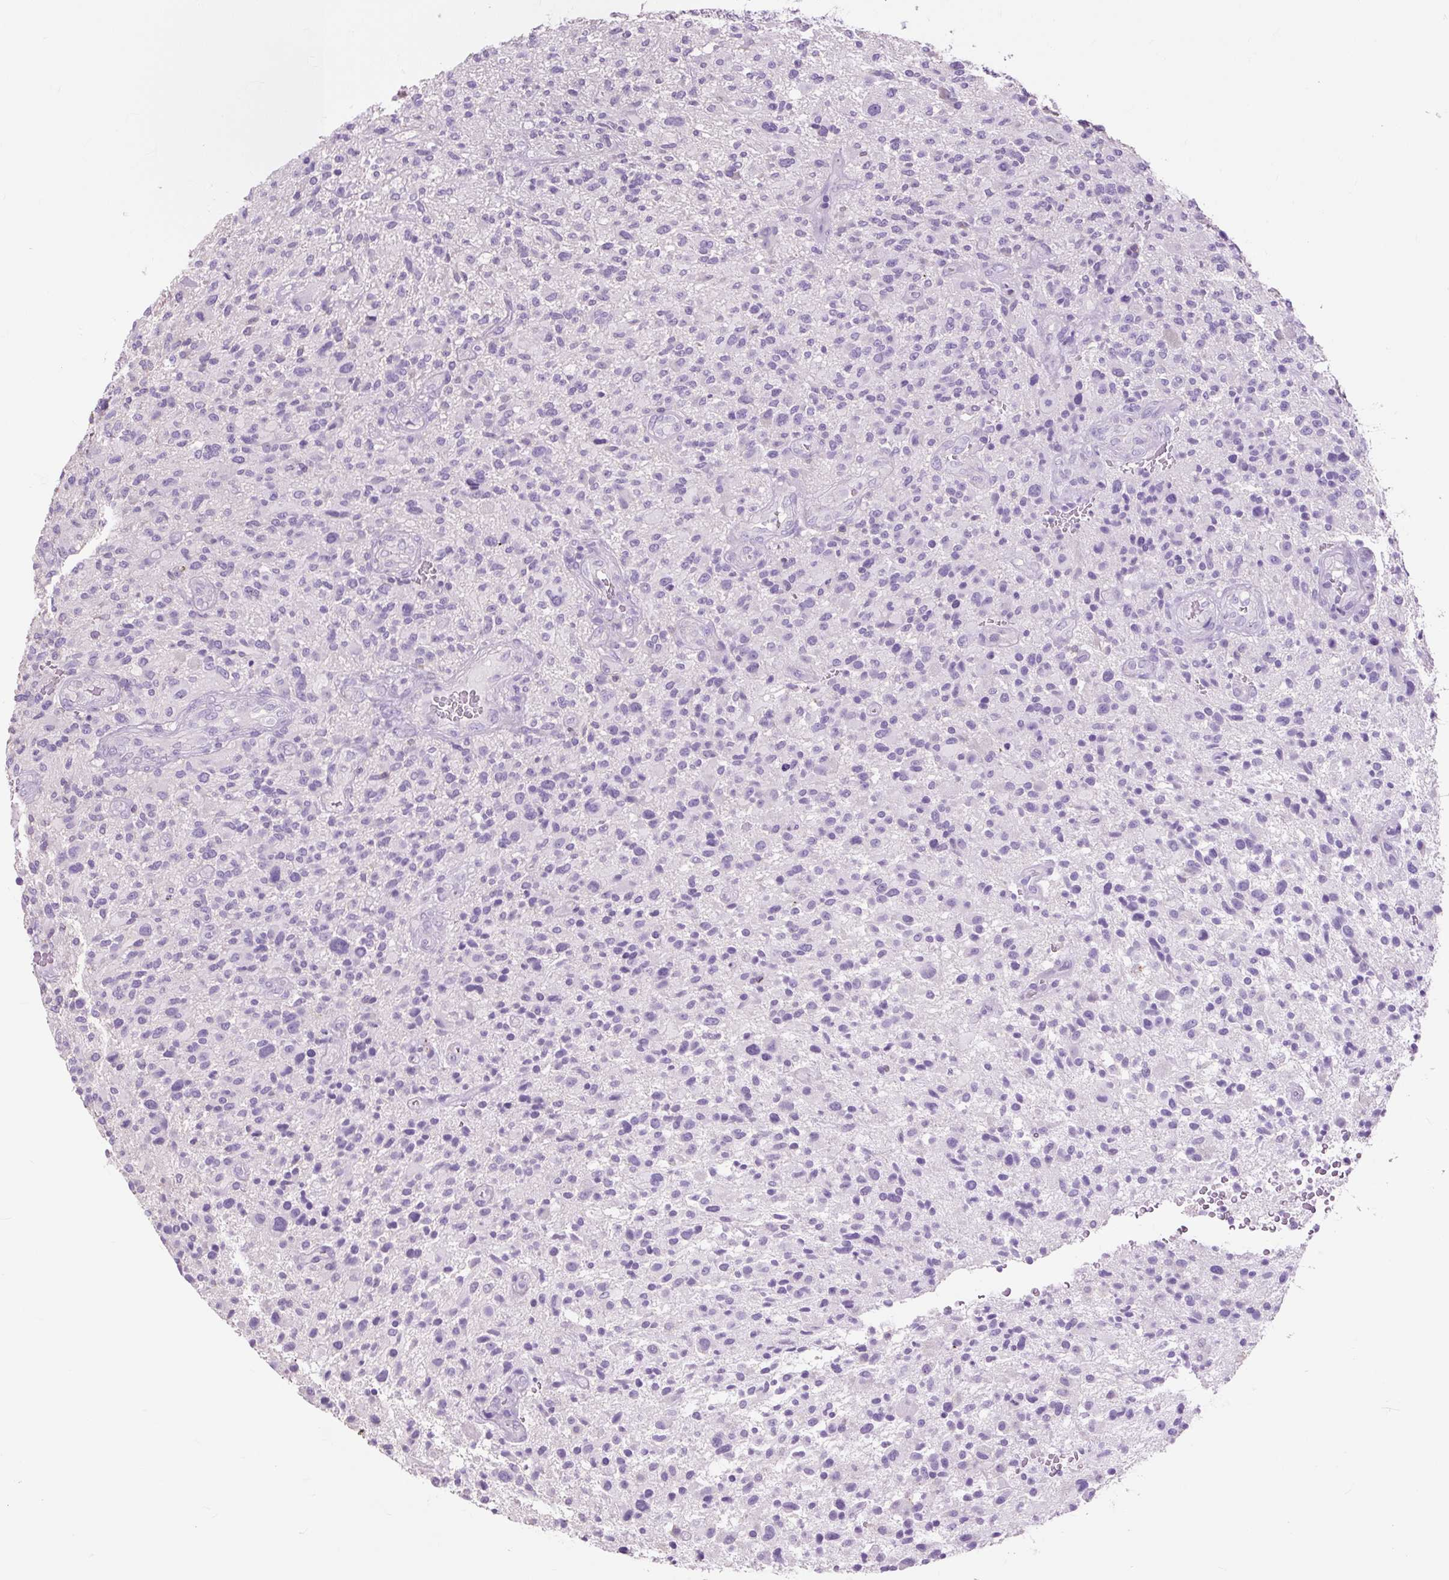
{"staining": {"intensity": "negative", "quantity": "none", "location": "none"}, "tissue": "glioma", "cell_type": "Tumor cells", "image_type": "cancer", "snomed": [{"axis": "morphology", "description": "Glioma, malignant, High grade"}, {"axis": "topography", "description": "Brain"}], "caption": "High power microscopy histopathology image of an IHC histopathology image of glioma, revealing no significant positivity in tumor cells.", "gene": "OR10A7", "patient": {"sex": "male", "age": 47}}